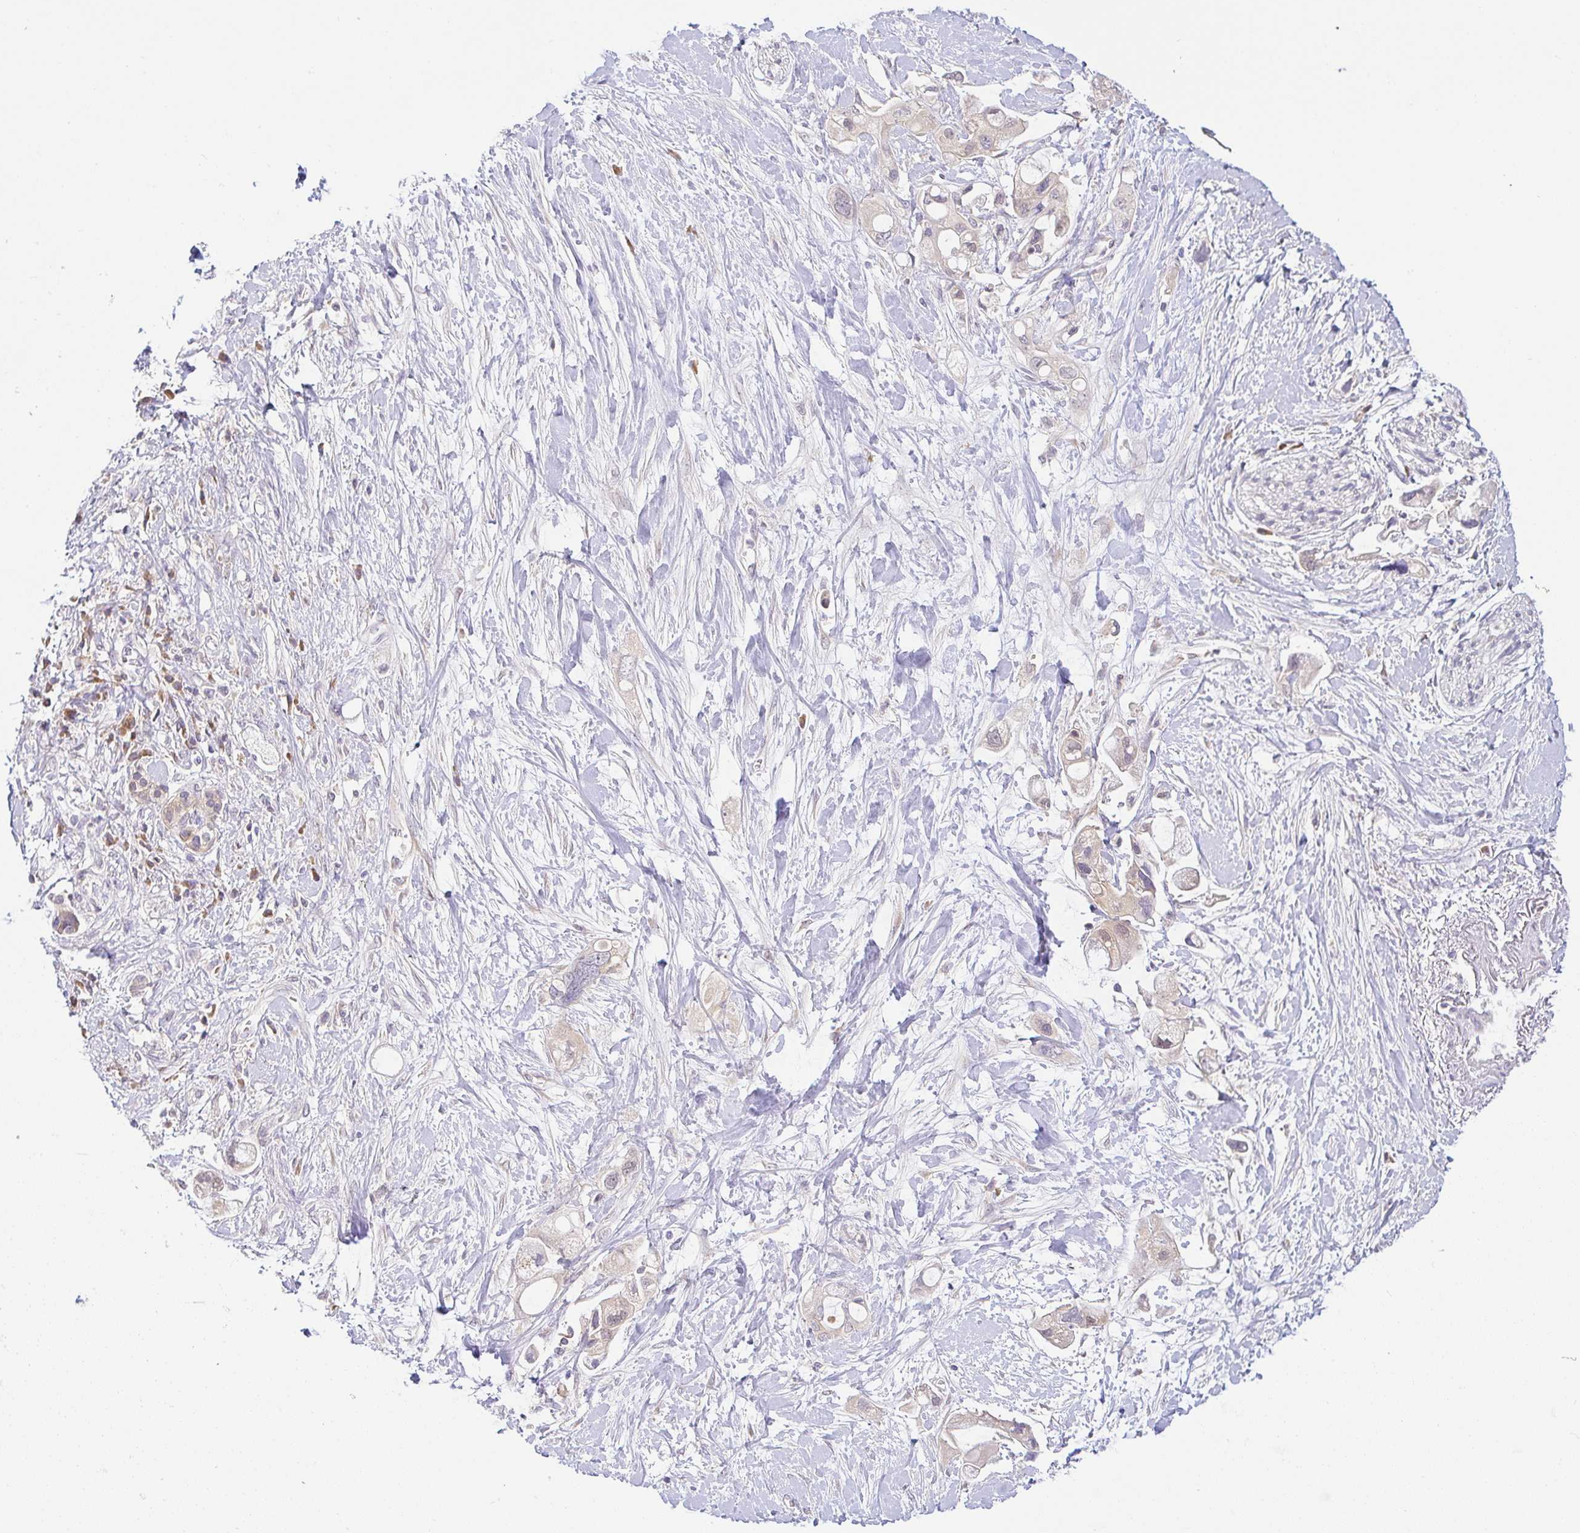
{"staining": {"intensity": "negative", "quantity": "none", "location": "none"}, "tissue": "pancreatic cancer", "cell_type": "Tumor cells", "image_type": "cancer", "snomed": [{"axis": "morphology", "description": "Adenocarcinoma, NOS"}, {"axis": "topography", "description": "Pancreas"}], "caption": "High magnification brightfield microscopy of pancreatic adenocarcinoma stained with DAB (3,3'-diaminobenzidine) (brown) and counterstained with hematoxylin (blue): tumor cells show no significant expression.", "gene": "DERL2", "patient": {"sex": "female", "age": 56}}